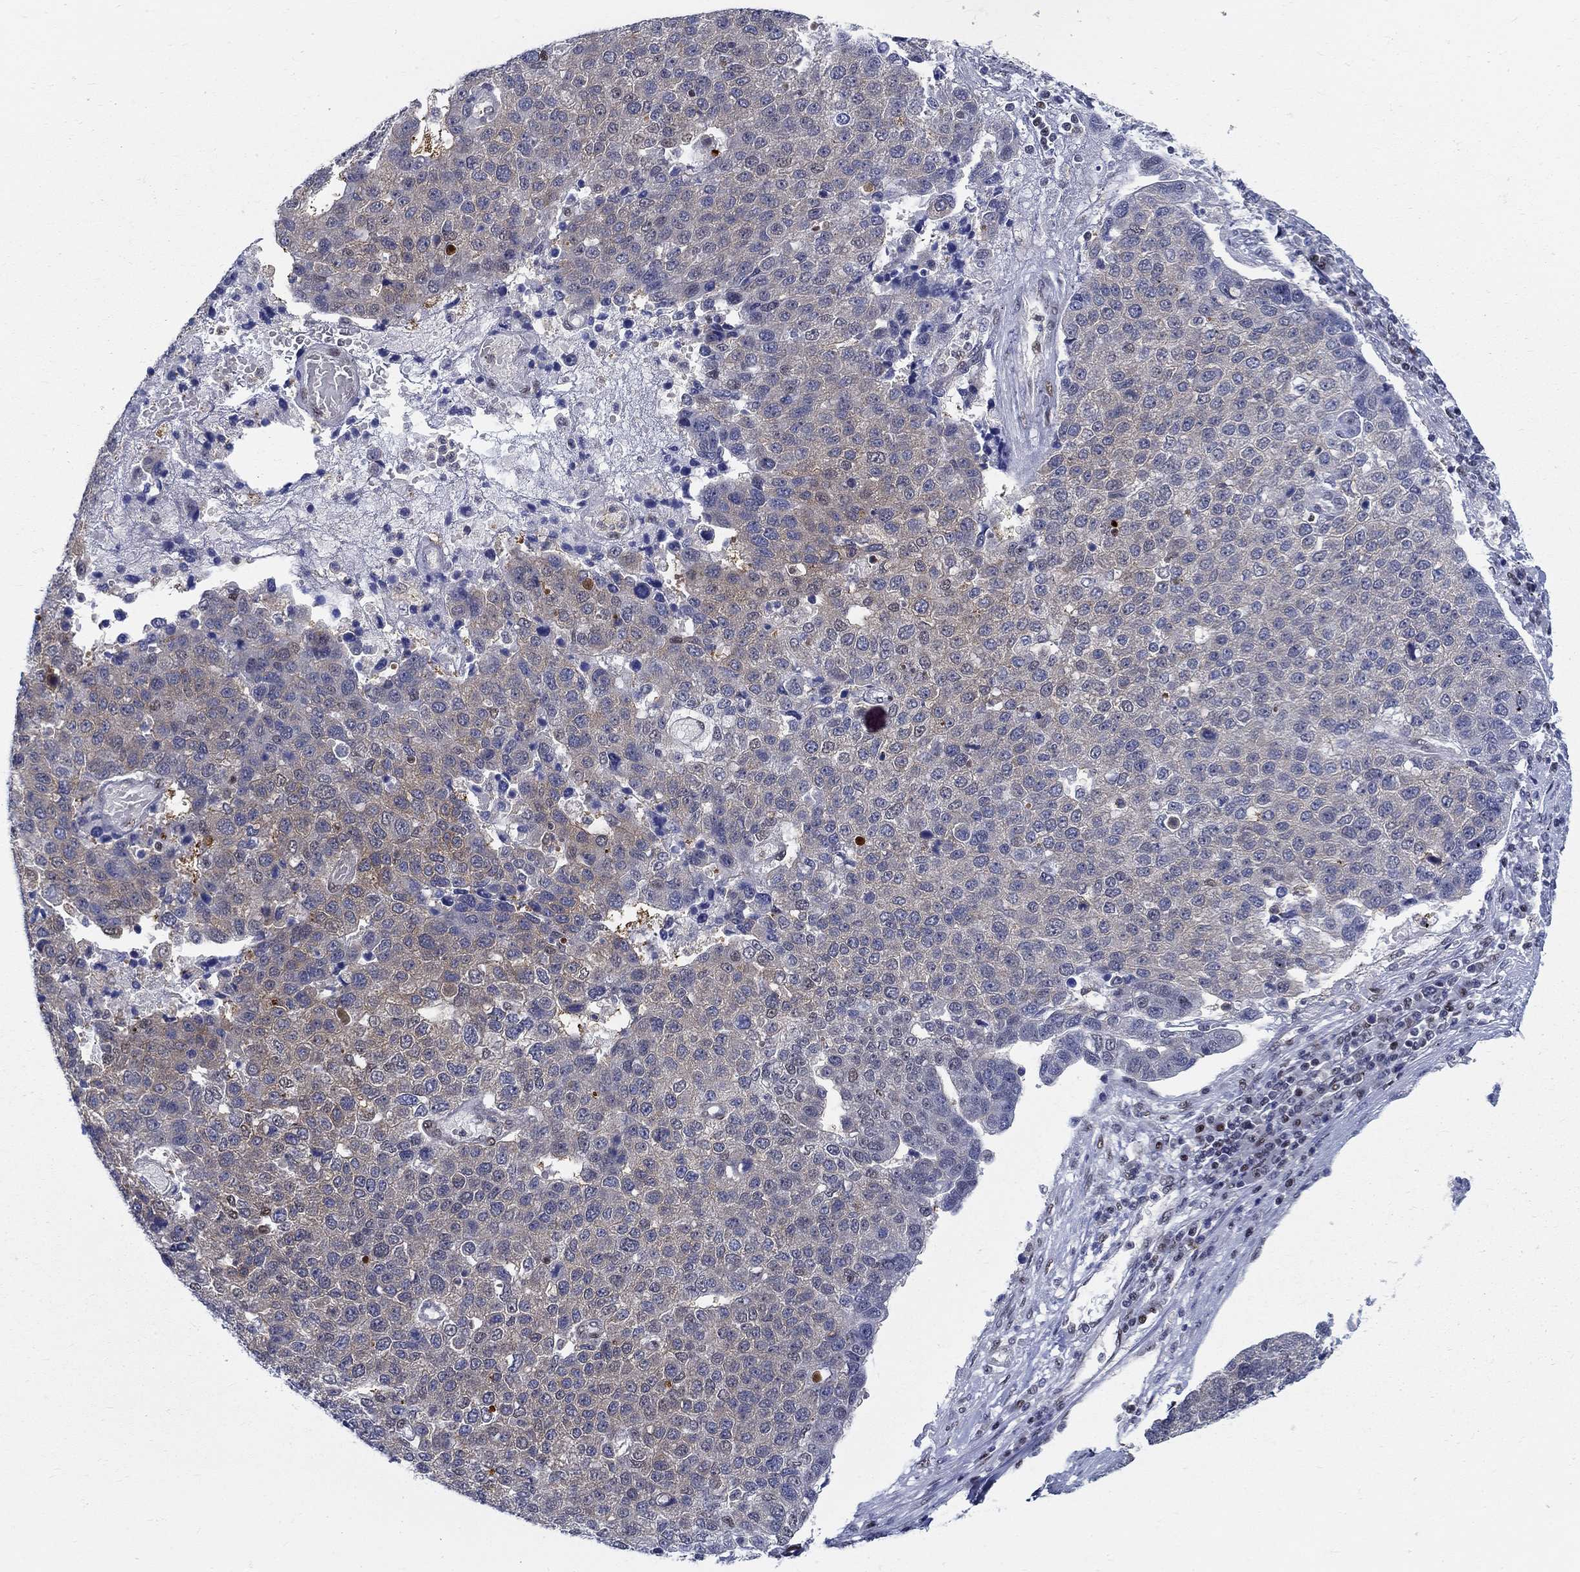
{"staining": {"intensity": "weak", "quantity": "25%-75%", "location": "nuclear"}, "tissue": "pancreatic cancer", "cell_type": "Tumor cells", "image_type": "cancer", "snomed": [{"axis": "morphology", "description": "Adenocarcinoma, NOS"}, {"axis": "topography", "description": "Pancreas"}], "caption": "Immunohistochemistry (IHC) (DAB) staining of human adenocarcinoma (pancreatic) displays weak nuclear protein staining in about 25%-75% of tumor cells.", "gene": "ZNF594", "patient": {"sex": "female", "age": 61}}